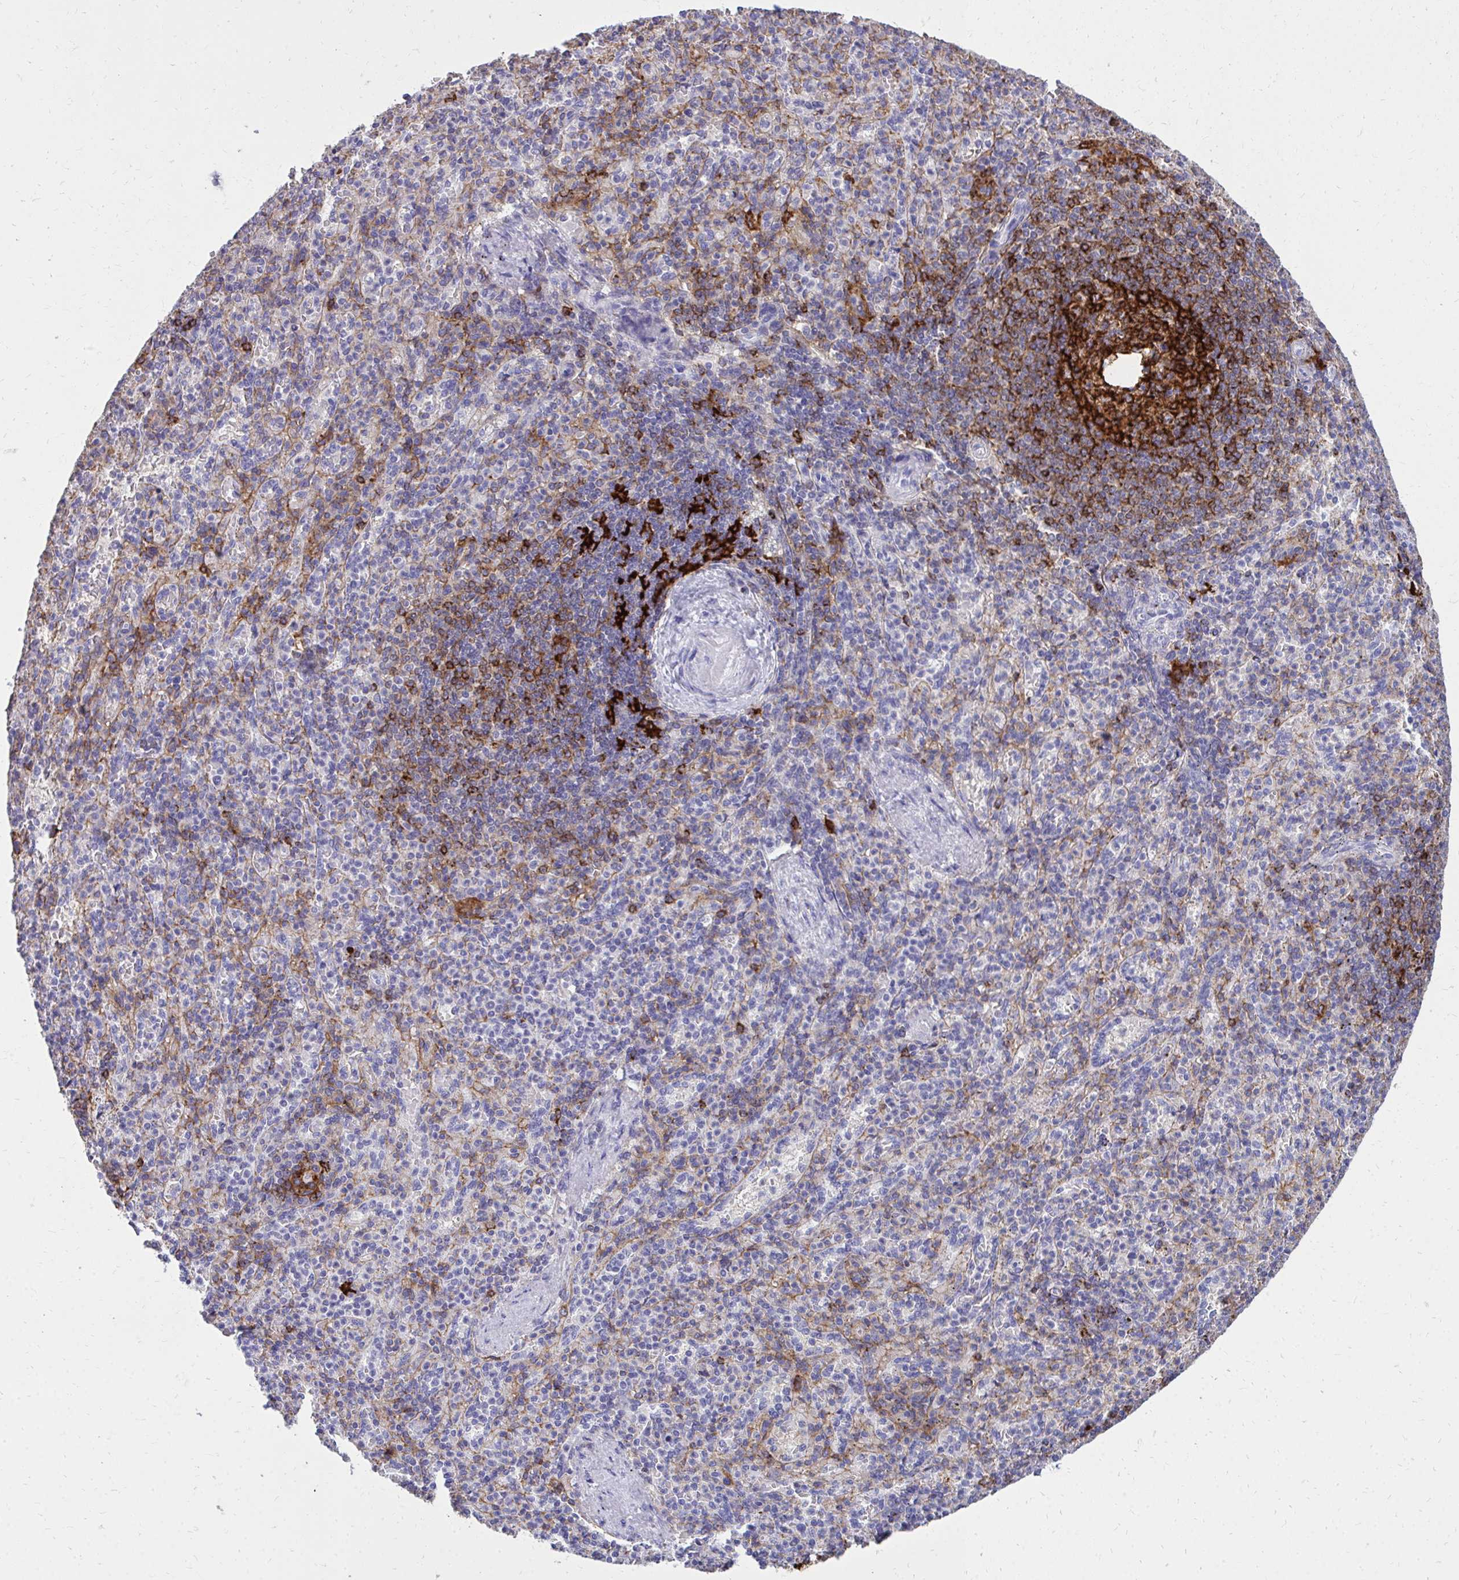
{"staining": {"intensity": "strong", "quantity": "<25%", "location": "cytoplasmic/membranous"}, "tissue": "spleen", "cell_type": "Cells in red pulp", "image_type": "normal", "snomed": [{"axis": "morphology", "description": "Normal tissue, NOS"}, {"axis": "topography", "description": "Spleen"}], "caption": "Immunohistochemistry (IHC) histopathology image of unremarkable spleen: spleen stained using immunohistochemistry reveals medium levels of strong protein expression localized specifically in the cytoplasmic/membranous of cells in red pulp, appearing as a cytoplasmic/membranous brown color.", "gene": "MARCKSL1", "patient": {"sex": "female", "age": 74}}